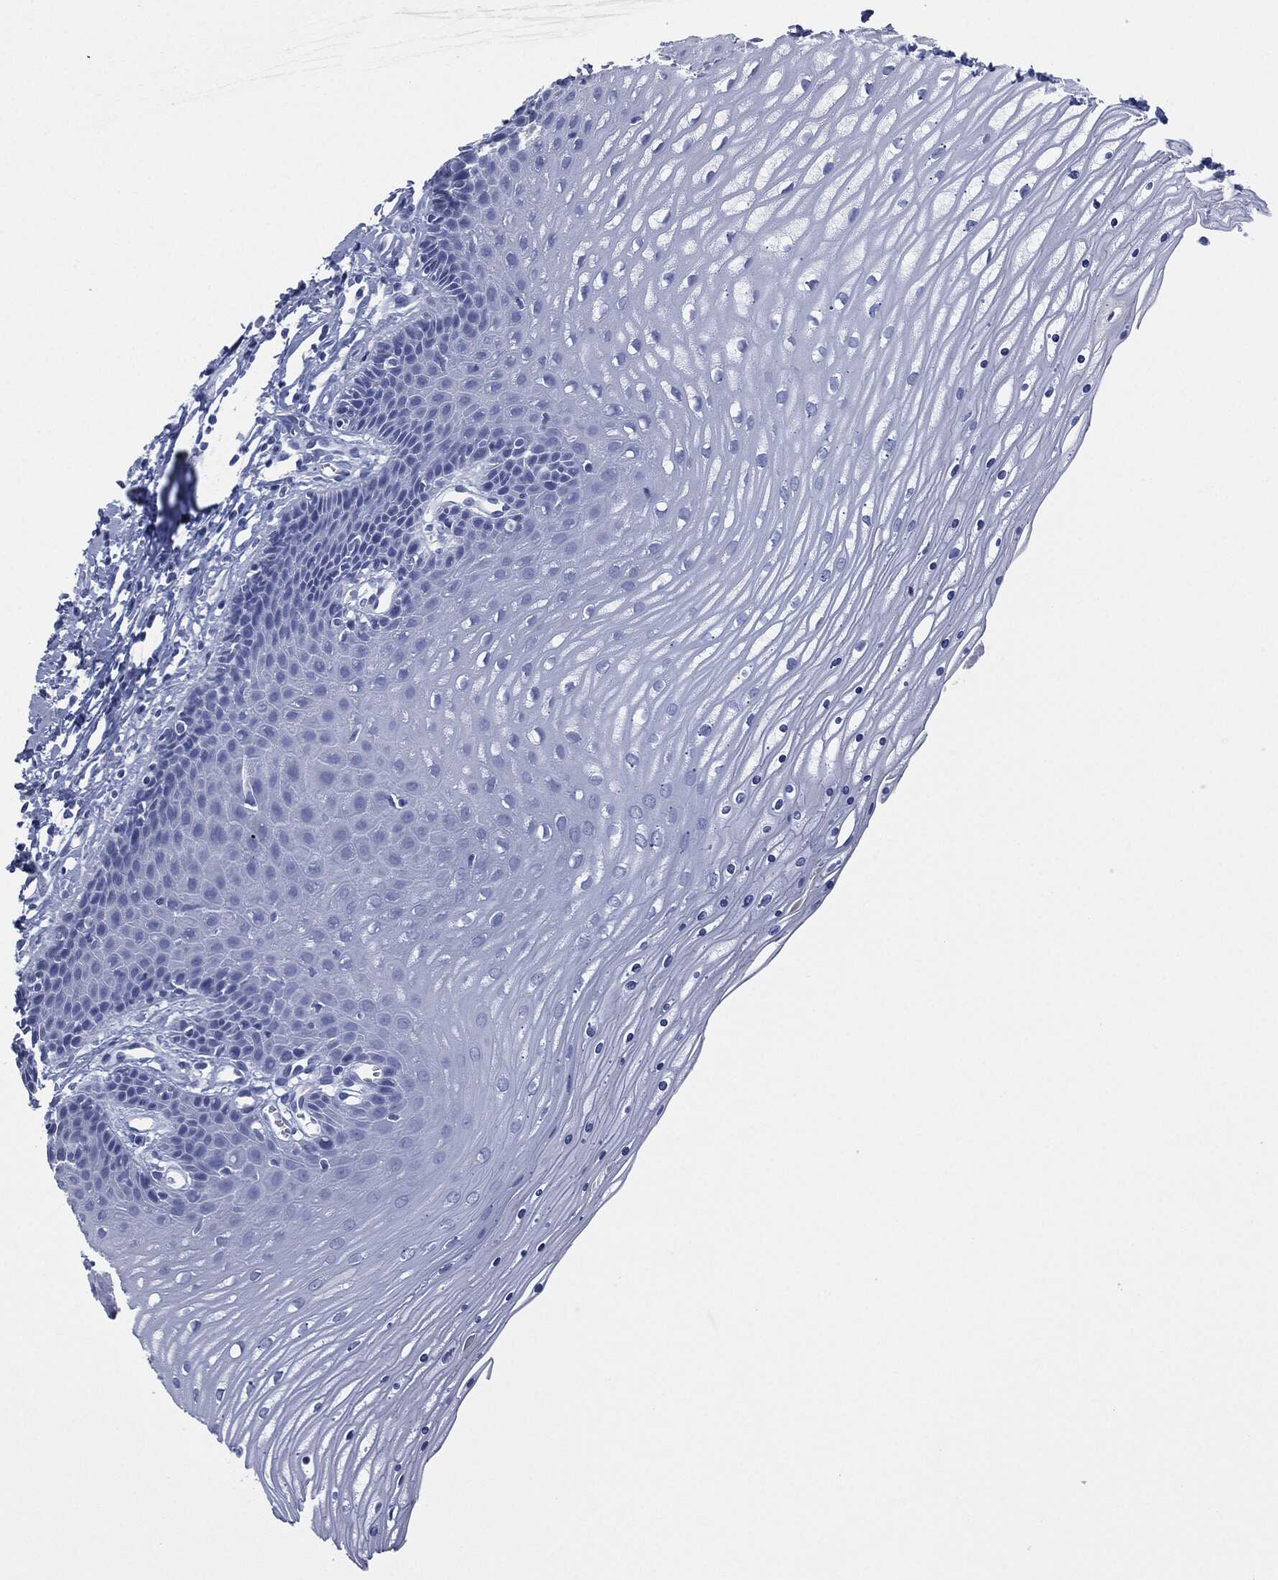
{"staining": {"intensity": "strong", "quantity": ">75%", "location": "cytoplasmic/membranous"}, "tissue": "cervix", "cell_type": "Glandular cells", "image_type": "normal", "snomed": [{"axis": "morphology", "description": "Normal tissue, NOS"}, {"axis": "topography", "description": "Cervix"}], "caption": "DAB immunohistochemical staining of benign human cervix demonstrates strong cytoplasmic/membranous protein staining in about >75% of glandular cells. The staining is performed using DAB (3,3'-diaminobenzidine) brown chromogen to label protein expression. The nuclei are counter-stained blue using hematoxylin.", "gene": "MUC16", "patient": {"sex": "female", "age": 35}}